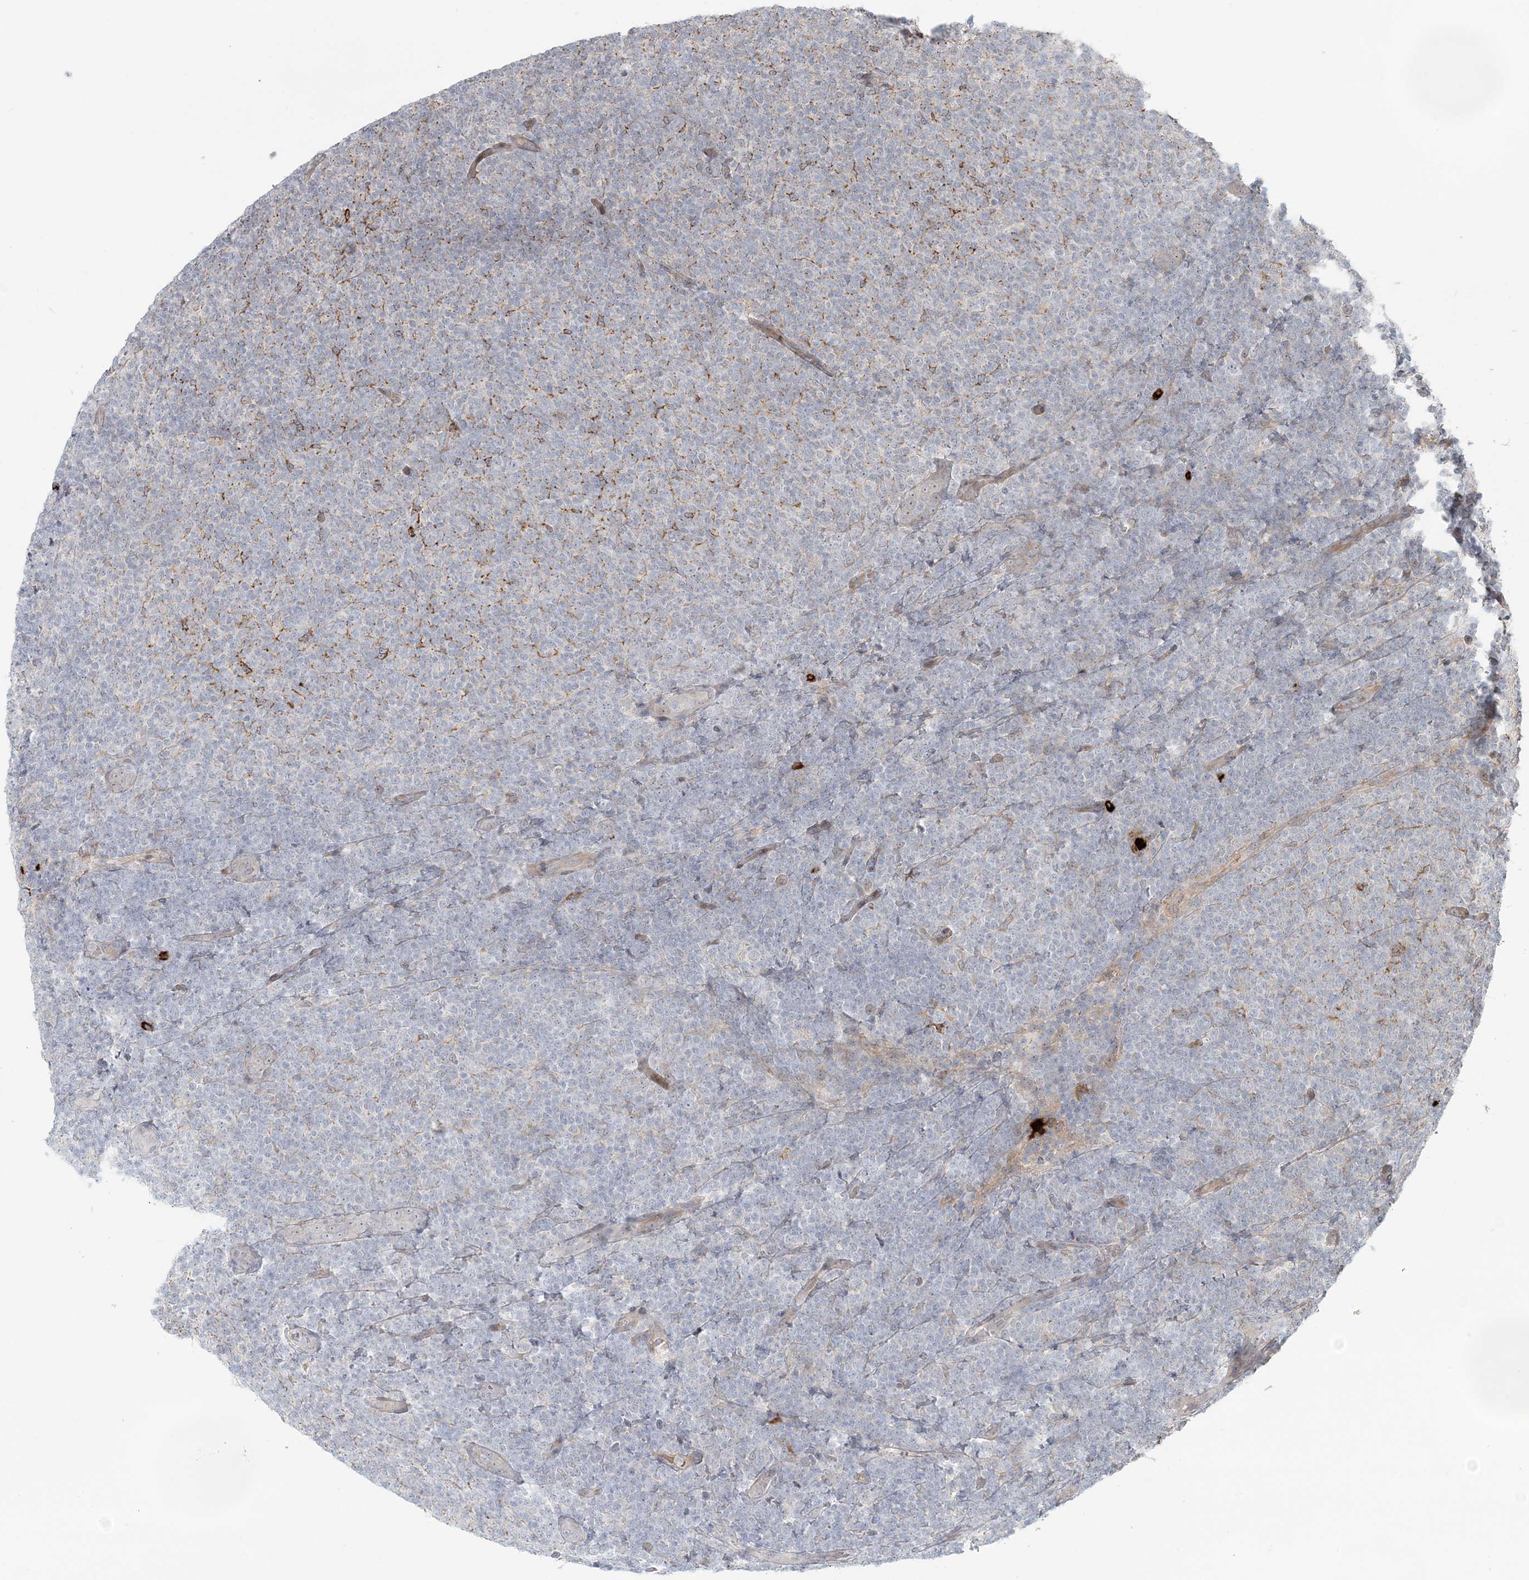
{"staining": {"intensity": "weak", "quantity": "<25%", "location": "cytoplasmic/membranous"}, "tissue": "lymphoma", "cell_type": "Tumor cells", "image_type": "cancer", "snomed": [{"axis": "morphology", "description": "Malignant lymphoma, non-Hodgkin's type, Low grade"}, {"axis": "topography", "description": "Lymph node"}], "caption": "Low-grade malignant lymphoma, non-Hodgkin's type was stained to show a protein in brown. There is no significant positivity in tumor cells.", "gene": "SH3PXD2A", "patient": {"sex": "male", "age": 66}}